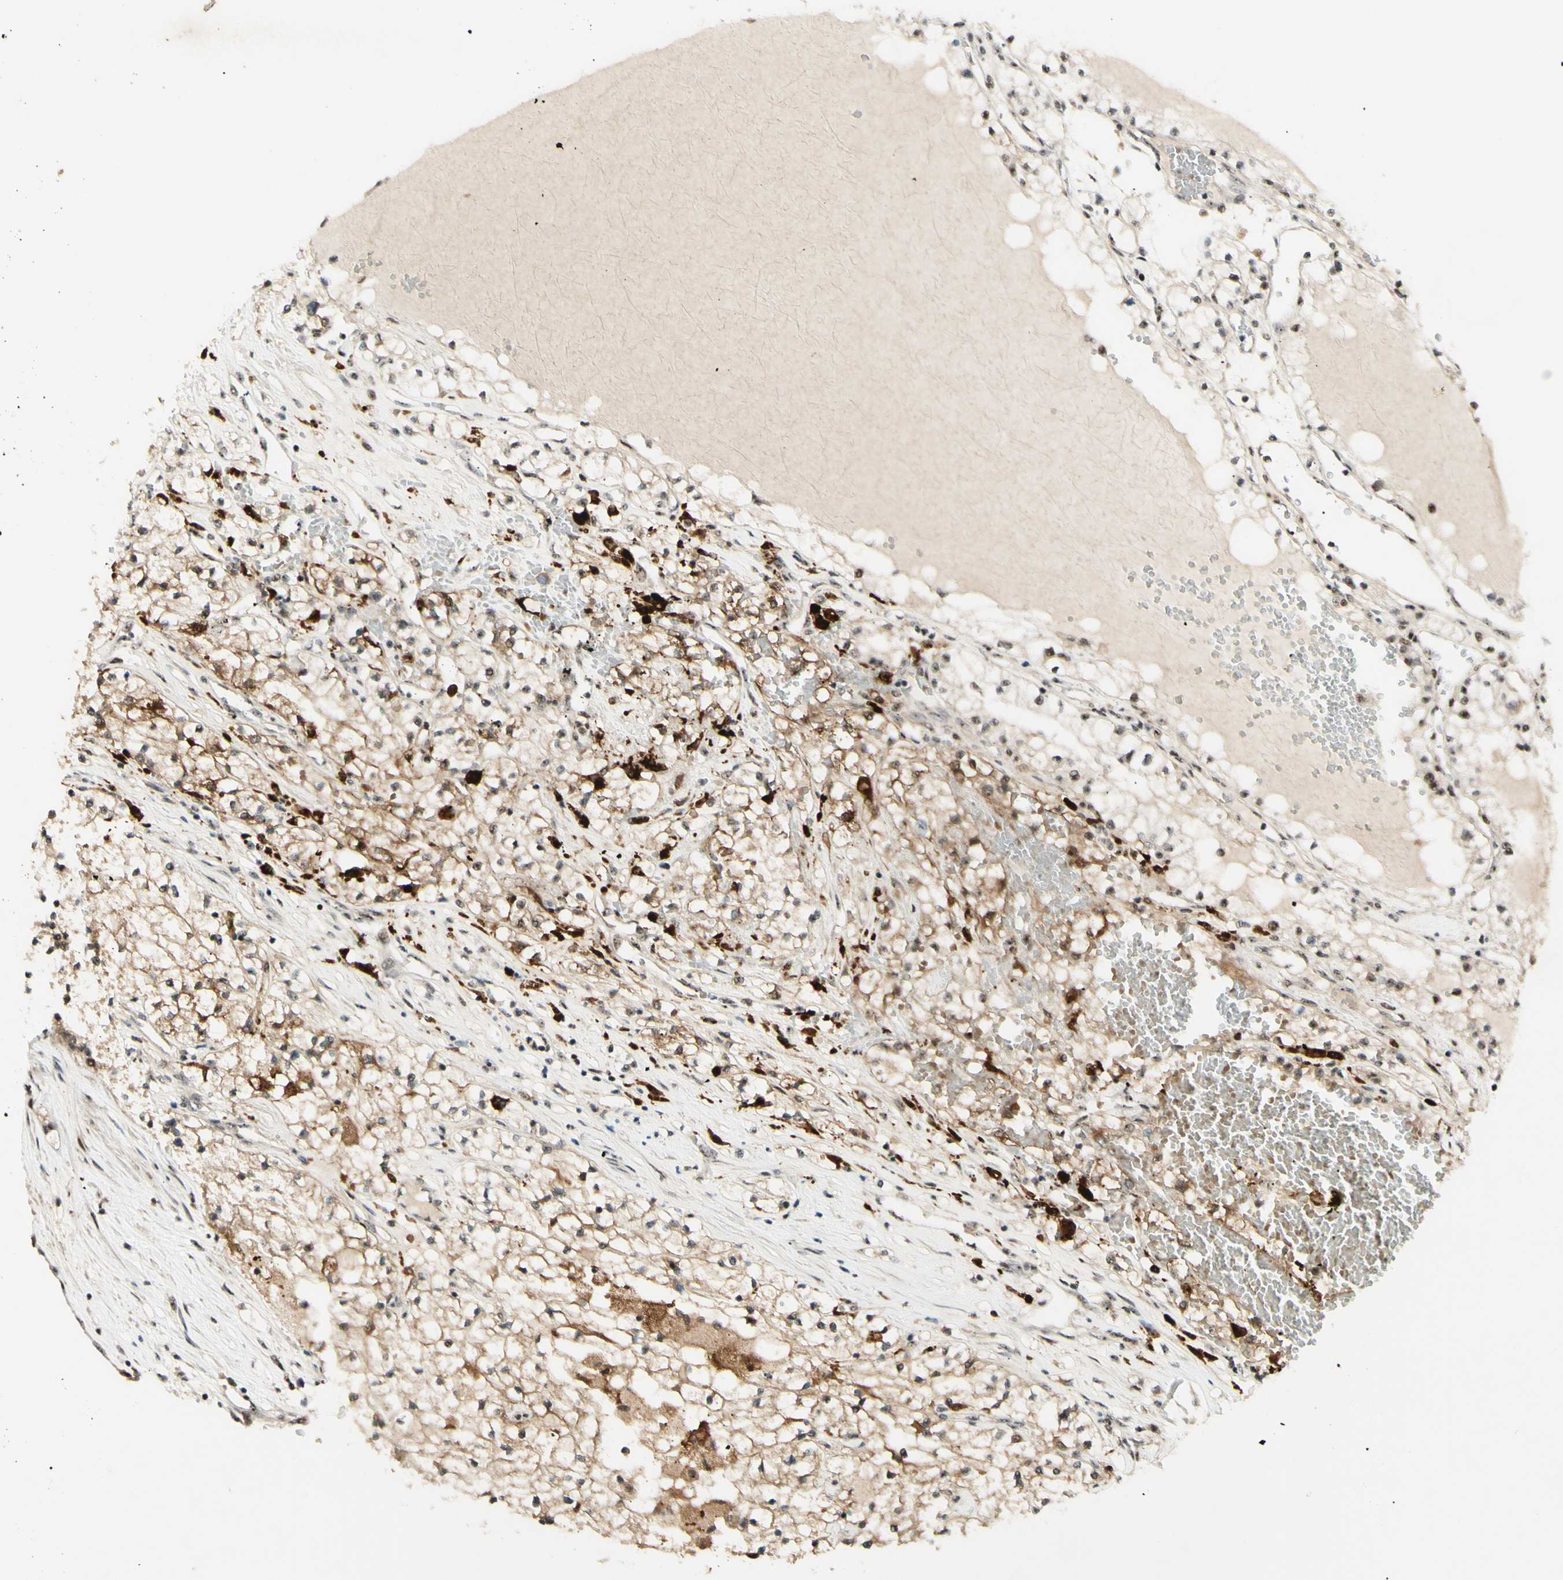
{"staining": {"intensity": "strong", "quantity": "<25%", "location": "cytoplasmic/membranous,nuclear"}, "tissue": "renal cancer", "cell_type": "Tumor cells", "image_type": "cancer", "snomed": [{"axis": "morphology", "description": "Adenocarcinoma, NOS"}, {"axis": "topography", "description": "Kidney"}], "caption": "Strong cytoplasmic/membranous and nuclear staining is identified in about <25% of tumor cells in renal adenocarcinoma.", "gene": "DHX9", "patient": {"sex": "male", "age": 68}}